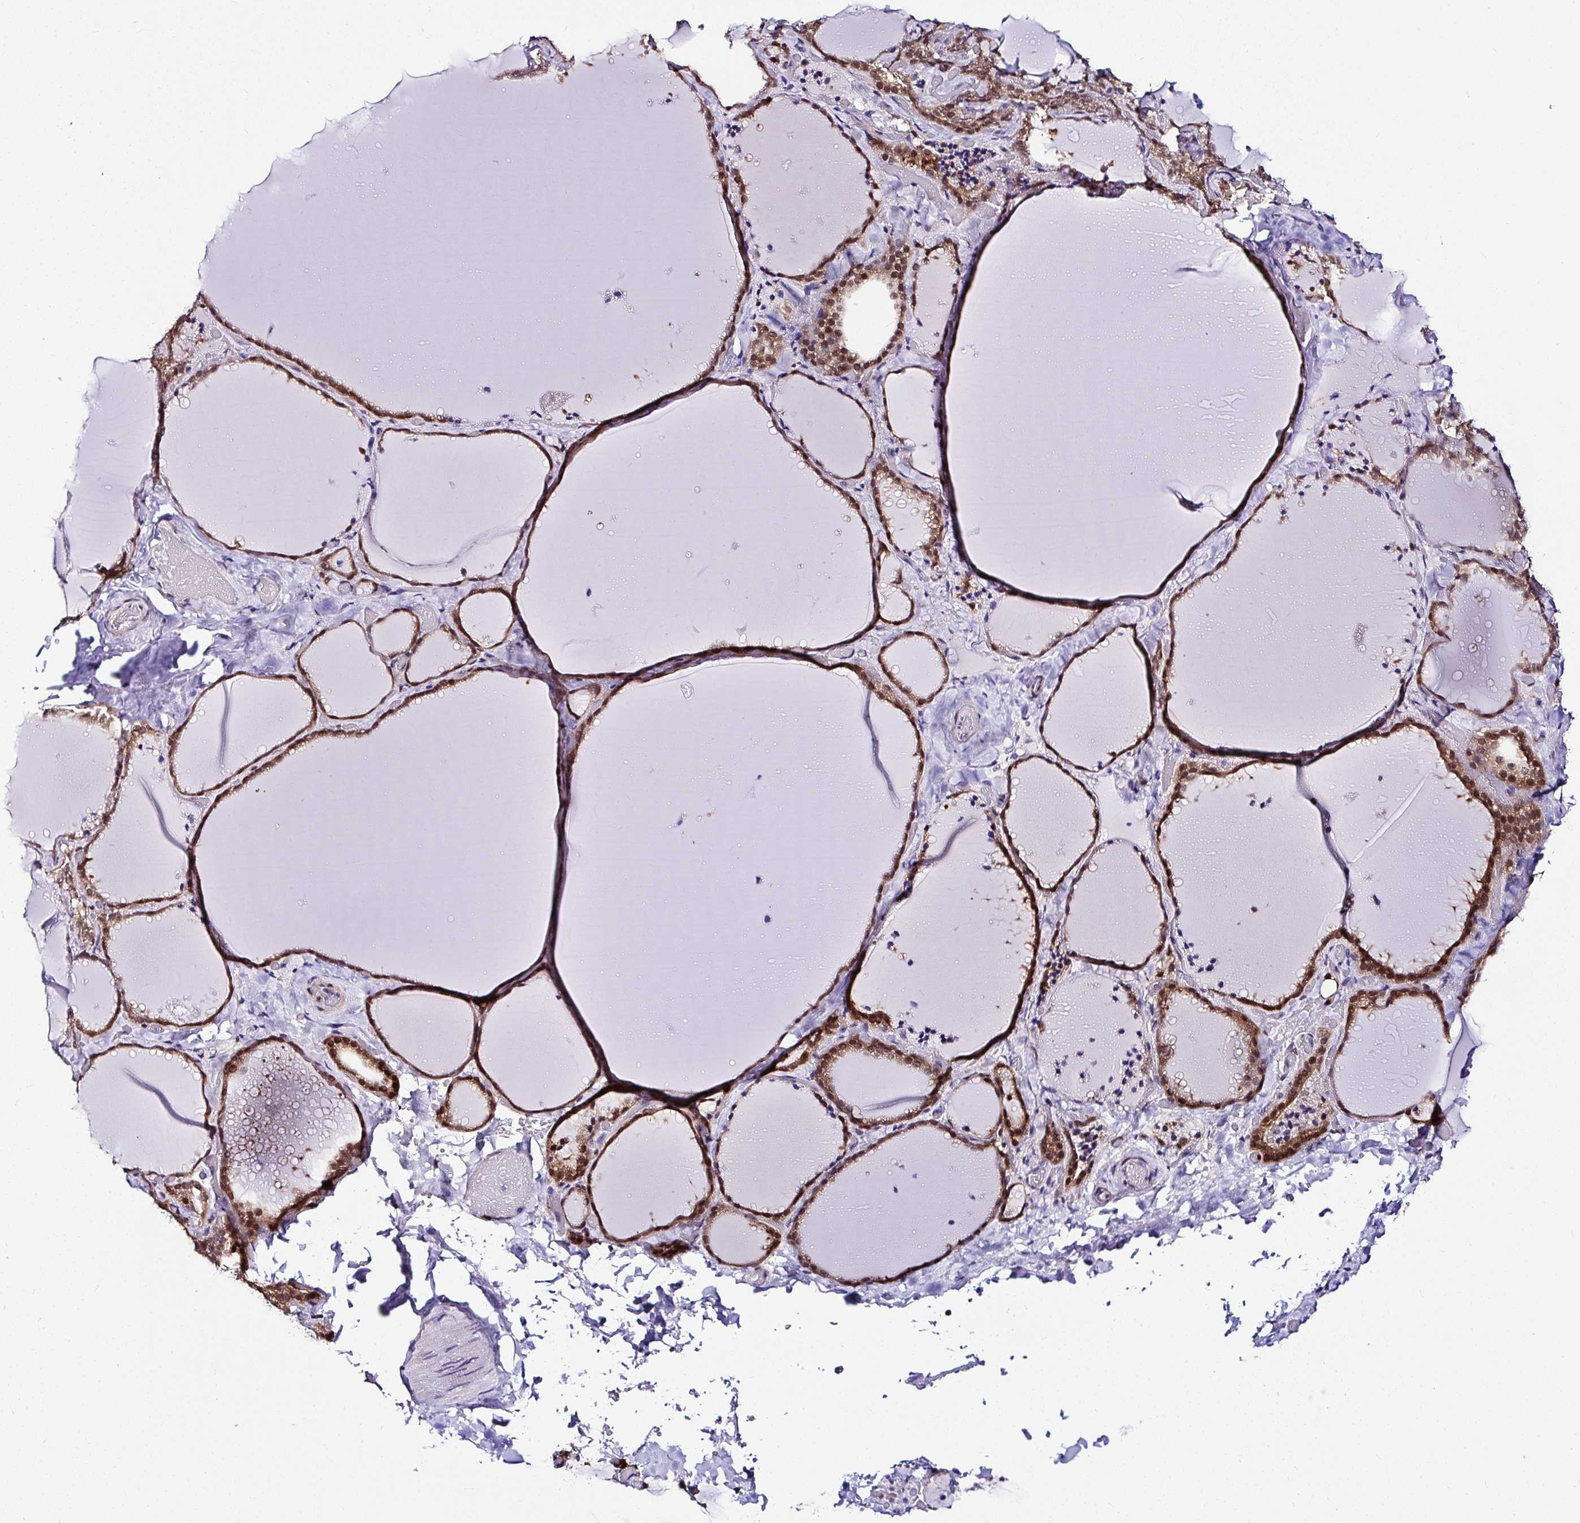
{"staining": {"intensity": "moderate", "quantity": ">75%", "location": "cytoplasmic/membranous,nuclear"}, "tissue": "thyroid gland", "cell_type": "Glandular cells", "image_type": "normal", "snomed": [{"axis": "morphology", "description": "Normal tissue, NOS"}, {"axis": "topography", "description": "Thyroid gland"}], "caption": "Human thyroid gland stained with a brown dye displays moderate cytoplasmic/membranous,nuclear positive positivity in approximately >75% of glandular cells.", "gene": "PIN4", "patient": {"sex": "female", "age": 22}}